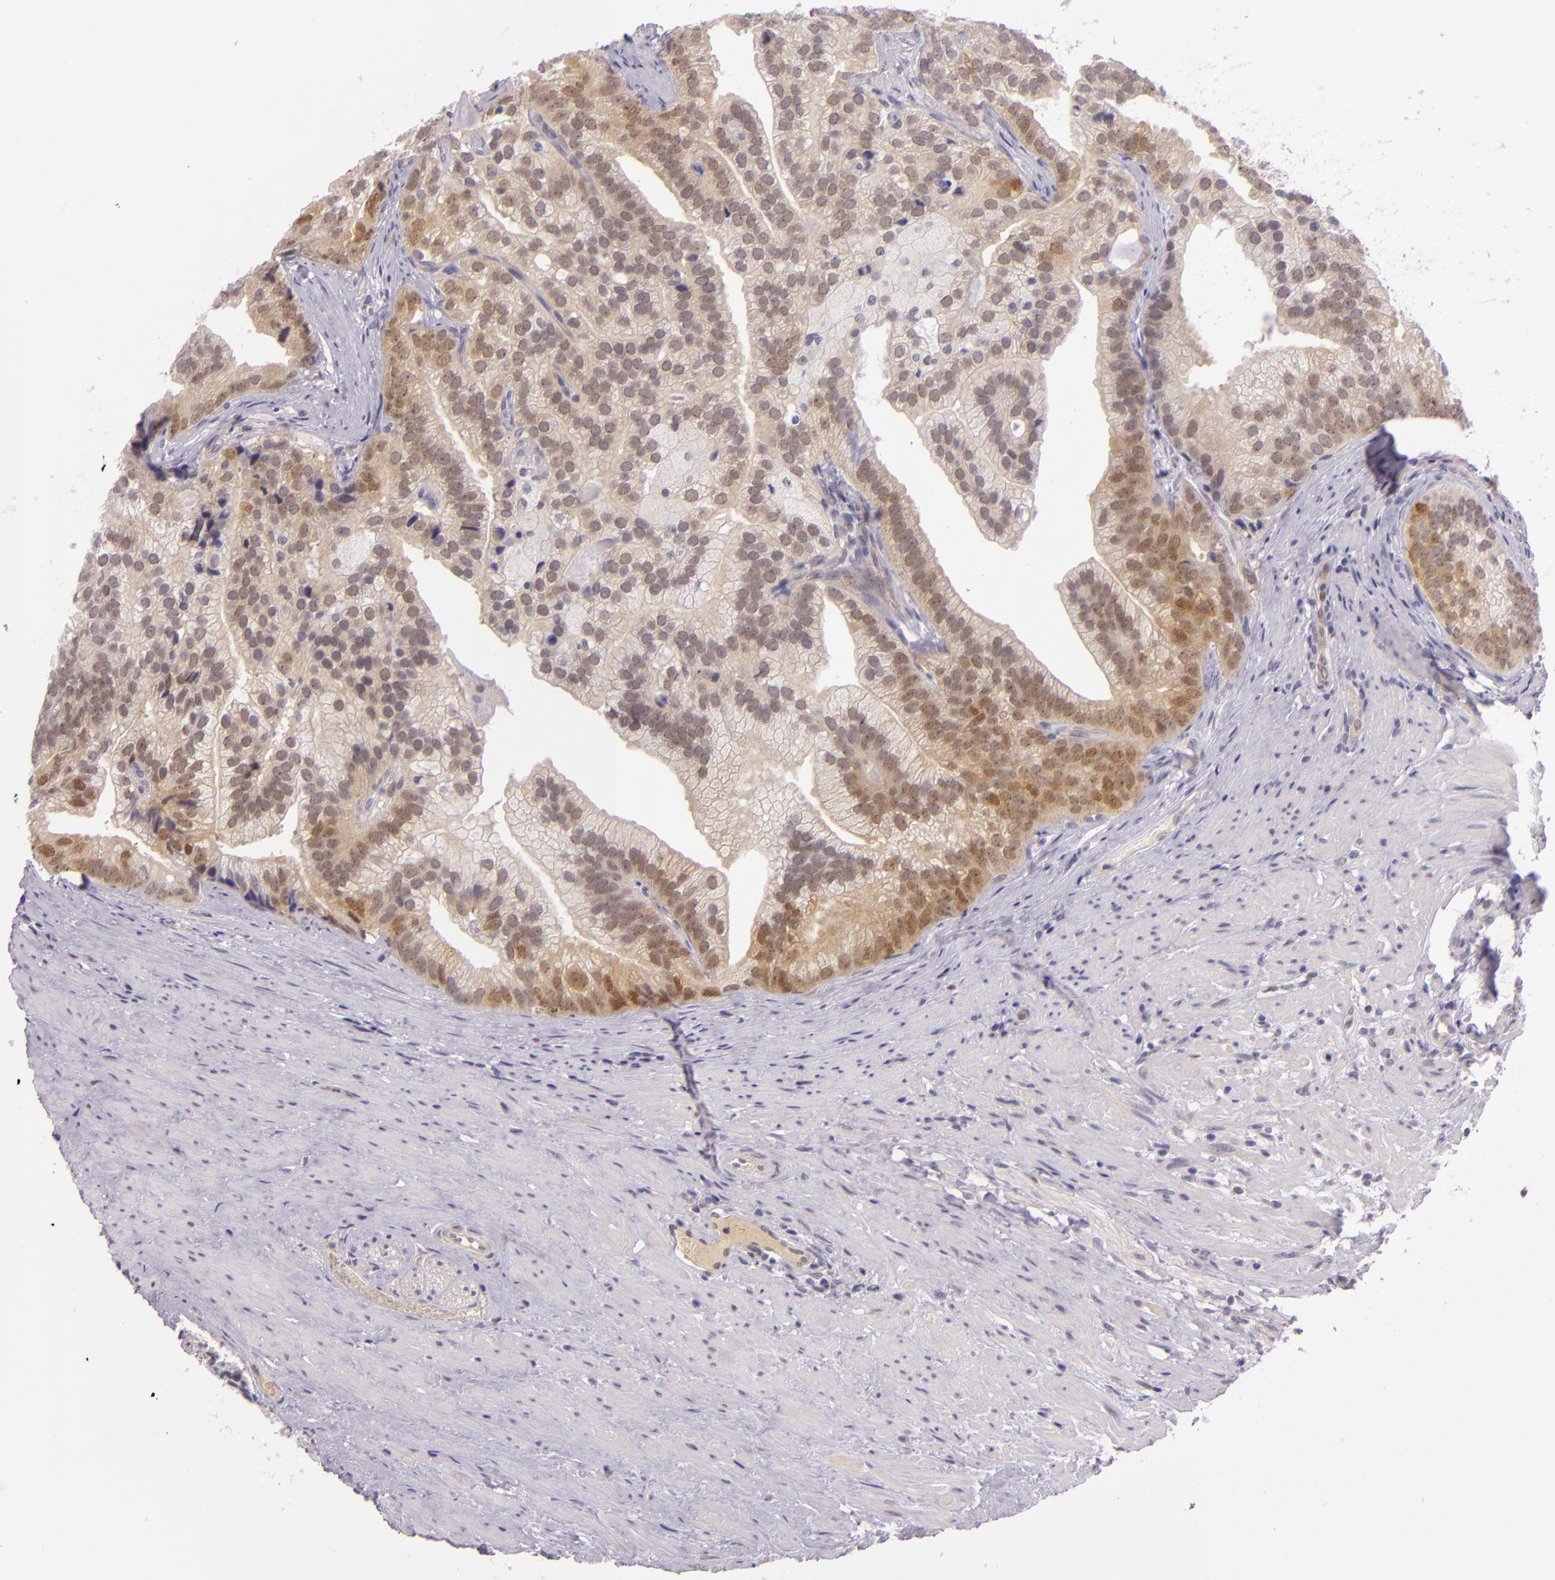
{"staining": {"intensity": "weak", "quantity": "25%-75%", "location": "cytoplasmic/membranous"}, "tissue": "prostate cancer", "cell_type": "Tumor cells", "image_type": "cancer", "snomed": [{"axis": "morphology", "description": "Adenocarcinoma, Low grade"}, {"axis": "topography", "description": "Prostate"}], "caption": "Prostate cancer tissue shows weak cytoplasmic/membranous staining in about 25%-75% of tumor cells, visualized by immunohistochemistry. (DAB IHC with brightfield microscopy, high magnification).", "gene": "CSE1L", "patient": {"sex": "male", "age": 71}}